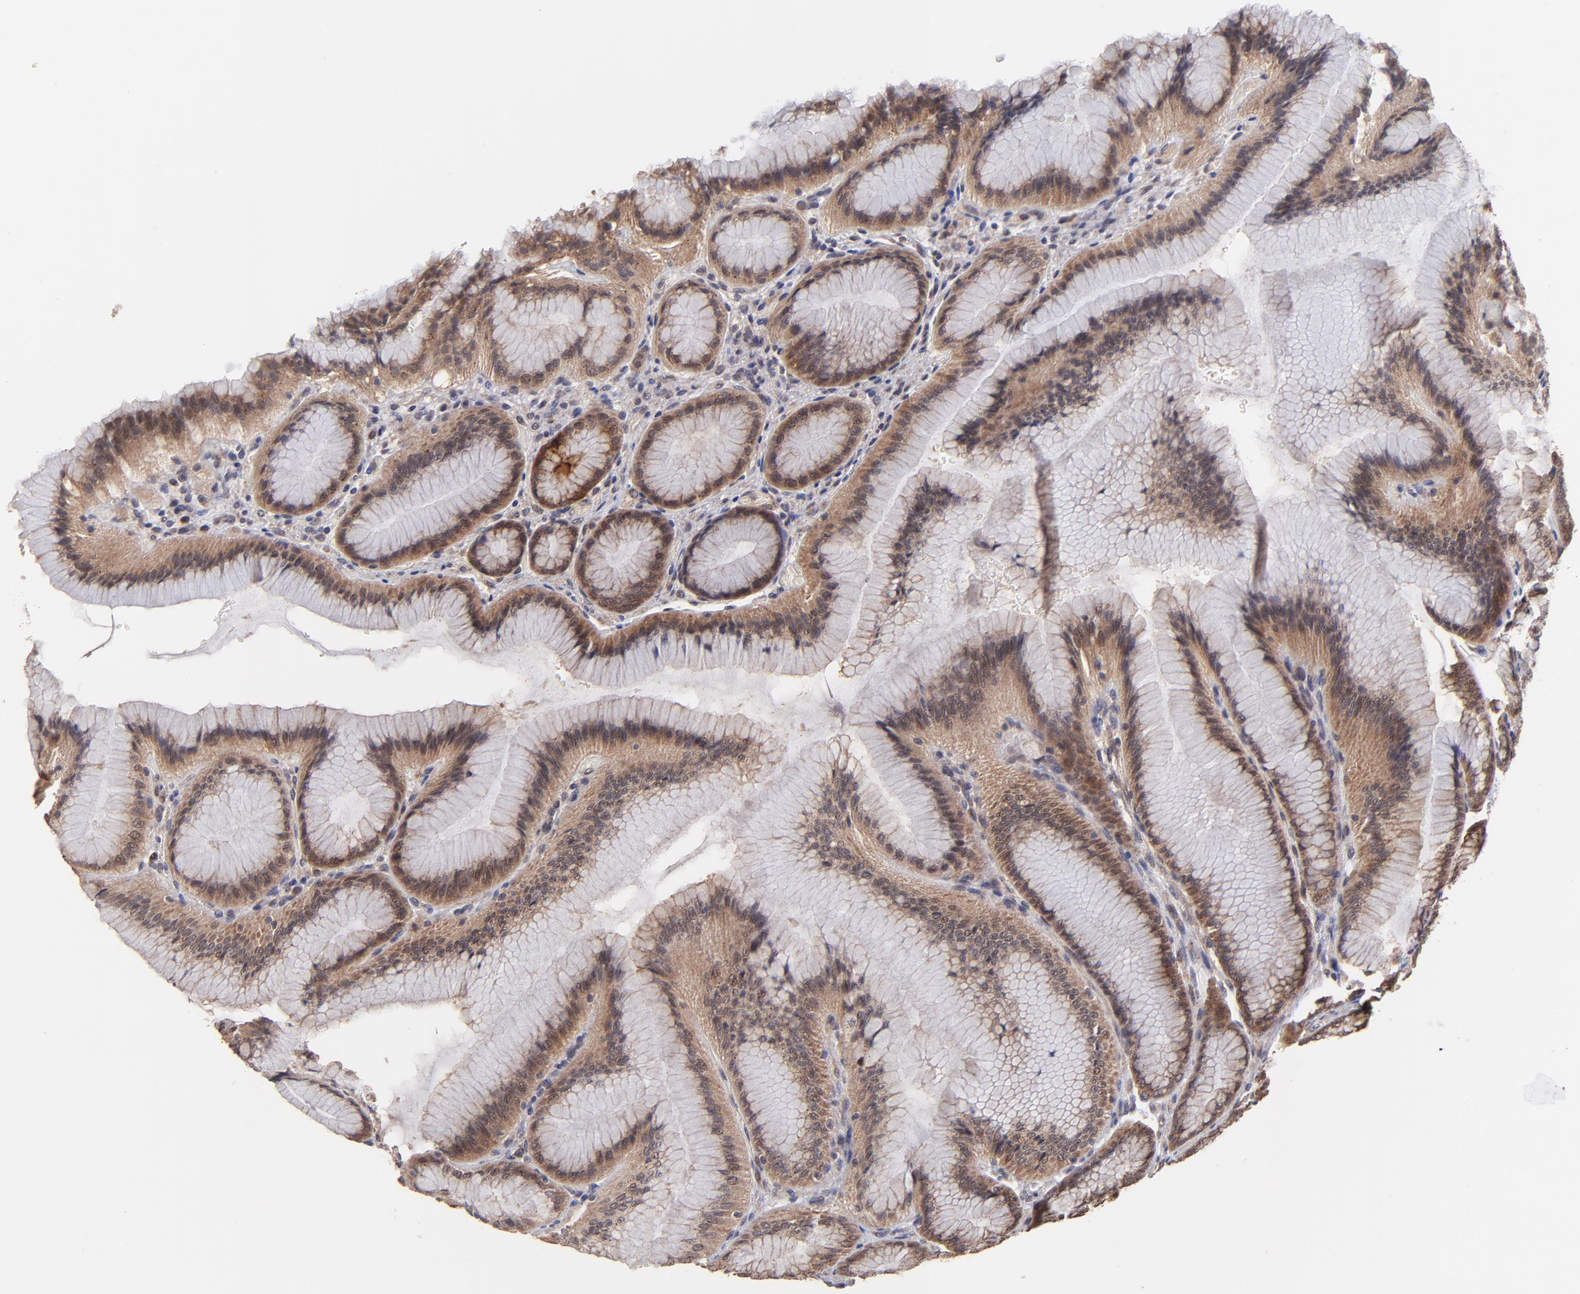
{"staining": {"intensity": "moderate", "quantity": ">75%", "location": "cytoplasmic/membranous"}, "tissue": "stomach", "cell_type": "Glandular cells", "image_type": "normal", "snomed": [{"axis": "morphology", "description": "Normal tissue, NOS"}, {"axis": "morphology", "description": "Adenocarcinoma, NOS"}, {"axis": "topography", "description": "Stomach"}, {"axis": "topography", "description": "Stomach, lower"}], "caption": "Stomach stained with DAB immunohistochemistry (IHC) reveals medium levels of moderate cytoplasmic/membranous staining in approximately >75% of glandular cells.", "gene": "BAIAP2L2", "patient": {"sex": "female", "age": 65}}